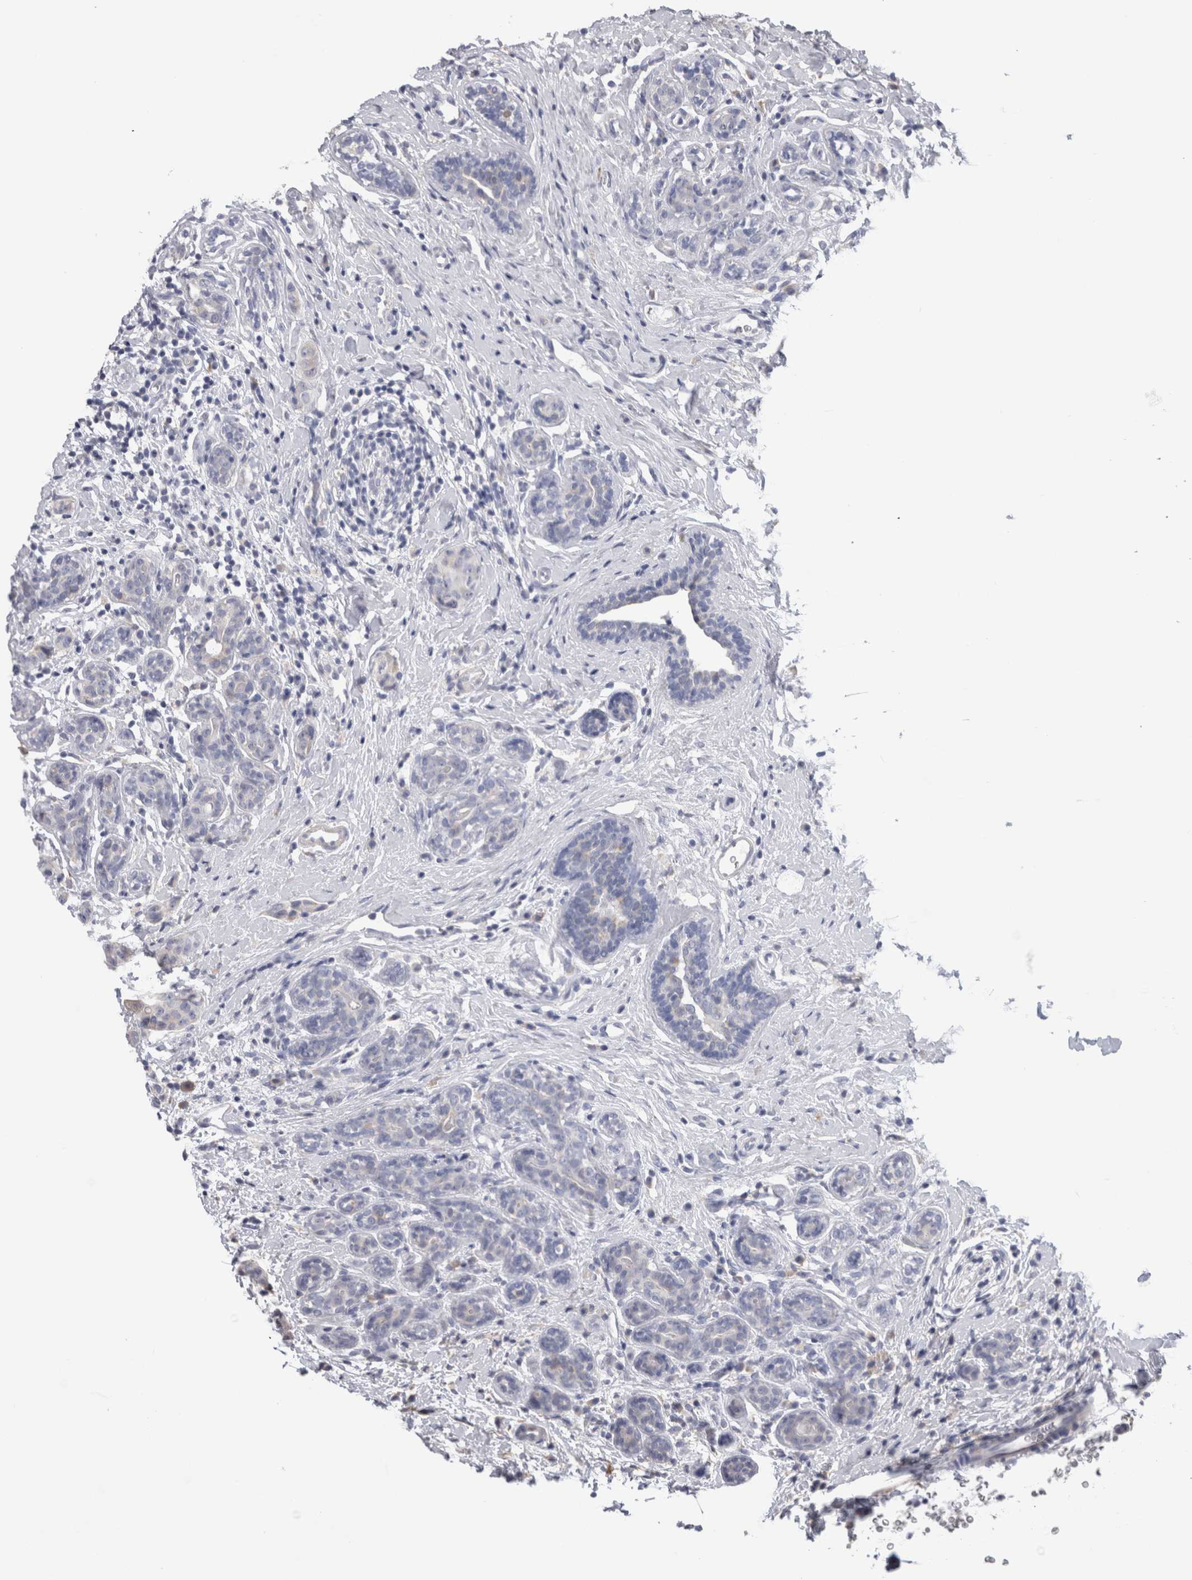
{"staining": {"intensity": "negative", "quantity": "none", "location": "none"}, "tissue": "breast cancer", "cell_type": "Tumor cells", "image_type": "cancer", "snomed": [{"axis": "morphology", "description": "Normal tissue, NOS"}, {"axis": "morphology", "description": "Duct carcinoma"}, {"axis": "topography", "description": "Breast"}], "caption": "Tumor cells show no significant staining in breast infiltrating ductal carcinoma.", "gene": "SMAP2", "patient": {"sex": "female", "age": 40}}